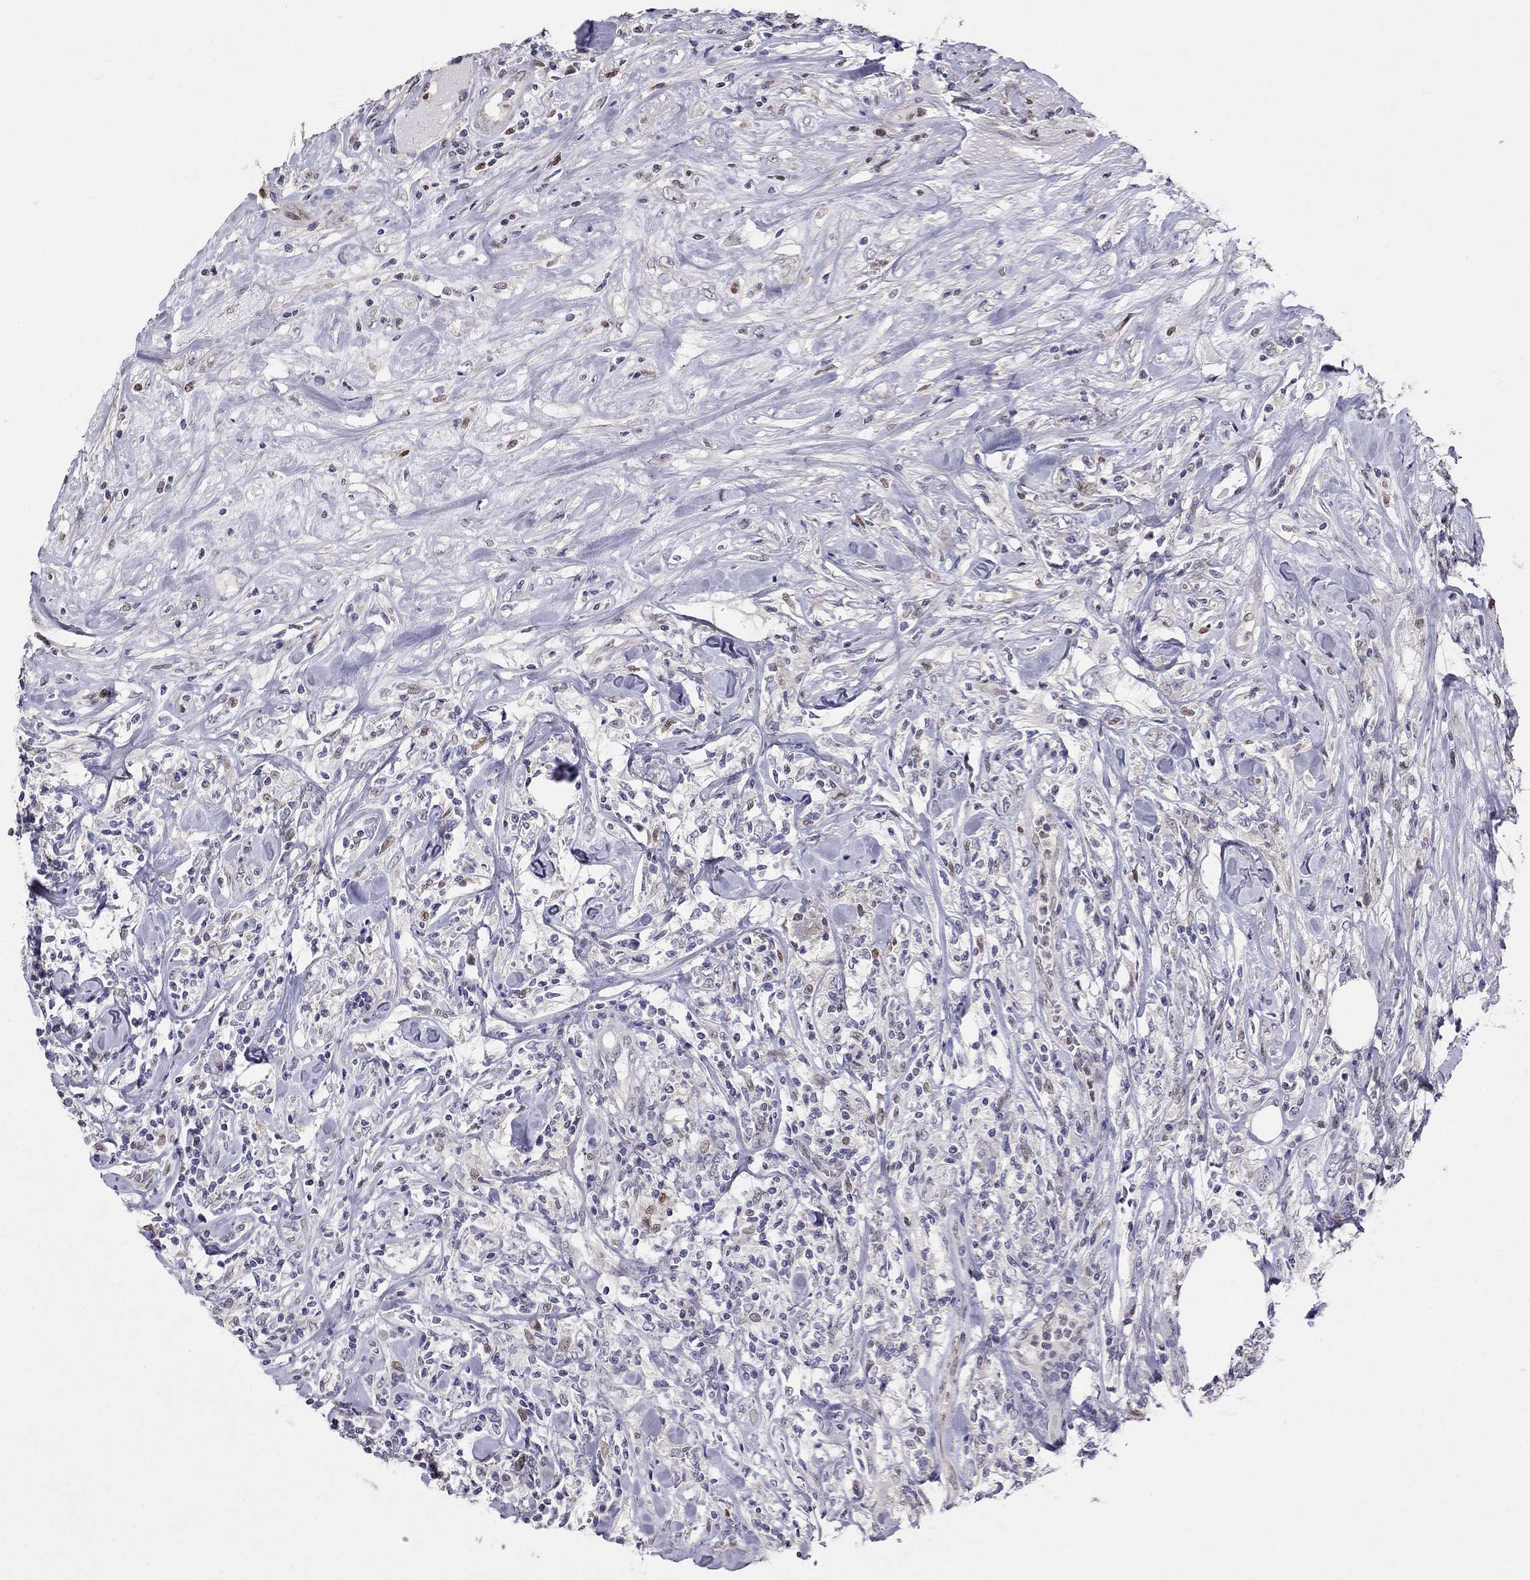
{"staining": {"intensity": "negative", "quantity": "none", "location": "none"}, "tissue": "lymphoma", "cell_type": "Tumor cells", "image_type": "cancer", "snomed": [{"axis": "morphology", "description": "Malignant lymphoma, non-Hodgkin's type, High grade"}, {"axis": "topography", "description": "Lymph node"}], "caption": "DAB (3,3'-diaminobenzidine) immunohistochemical staining of human lymphoma exhibits no significant expression in tumor cells.", "gene": "LRRC39", "patient": {"sex": "female", "age": 84}}